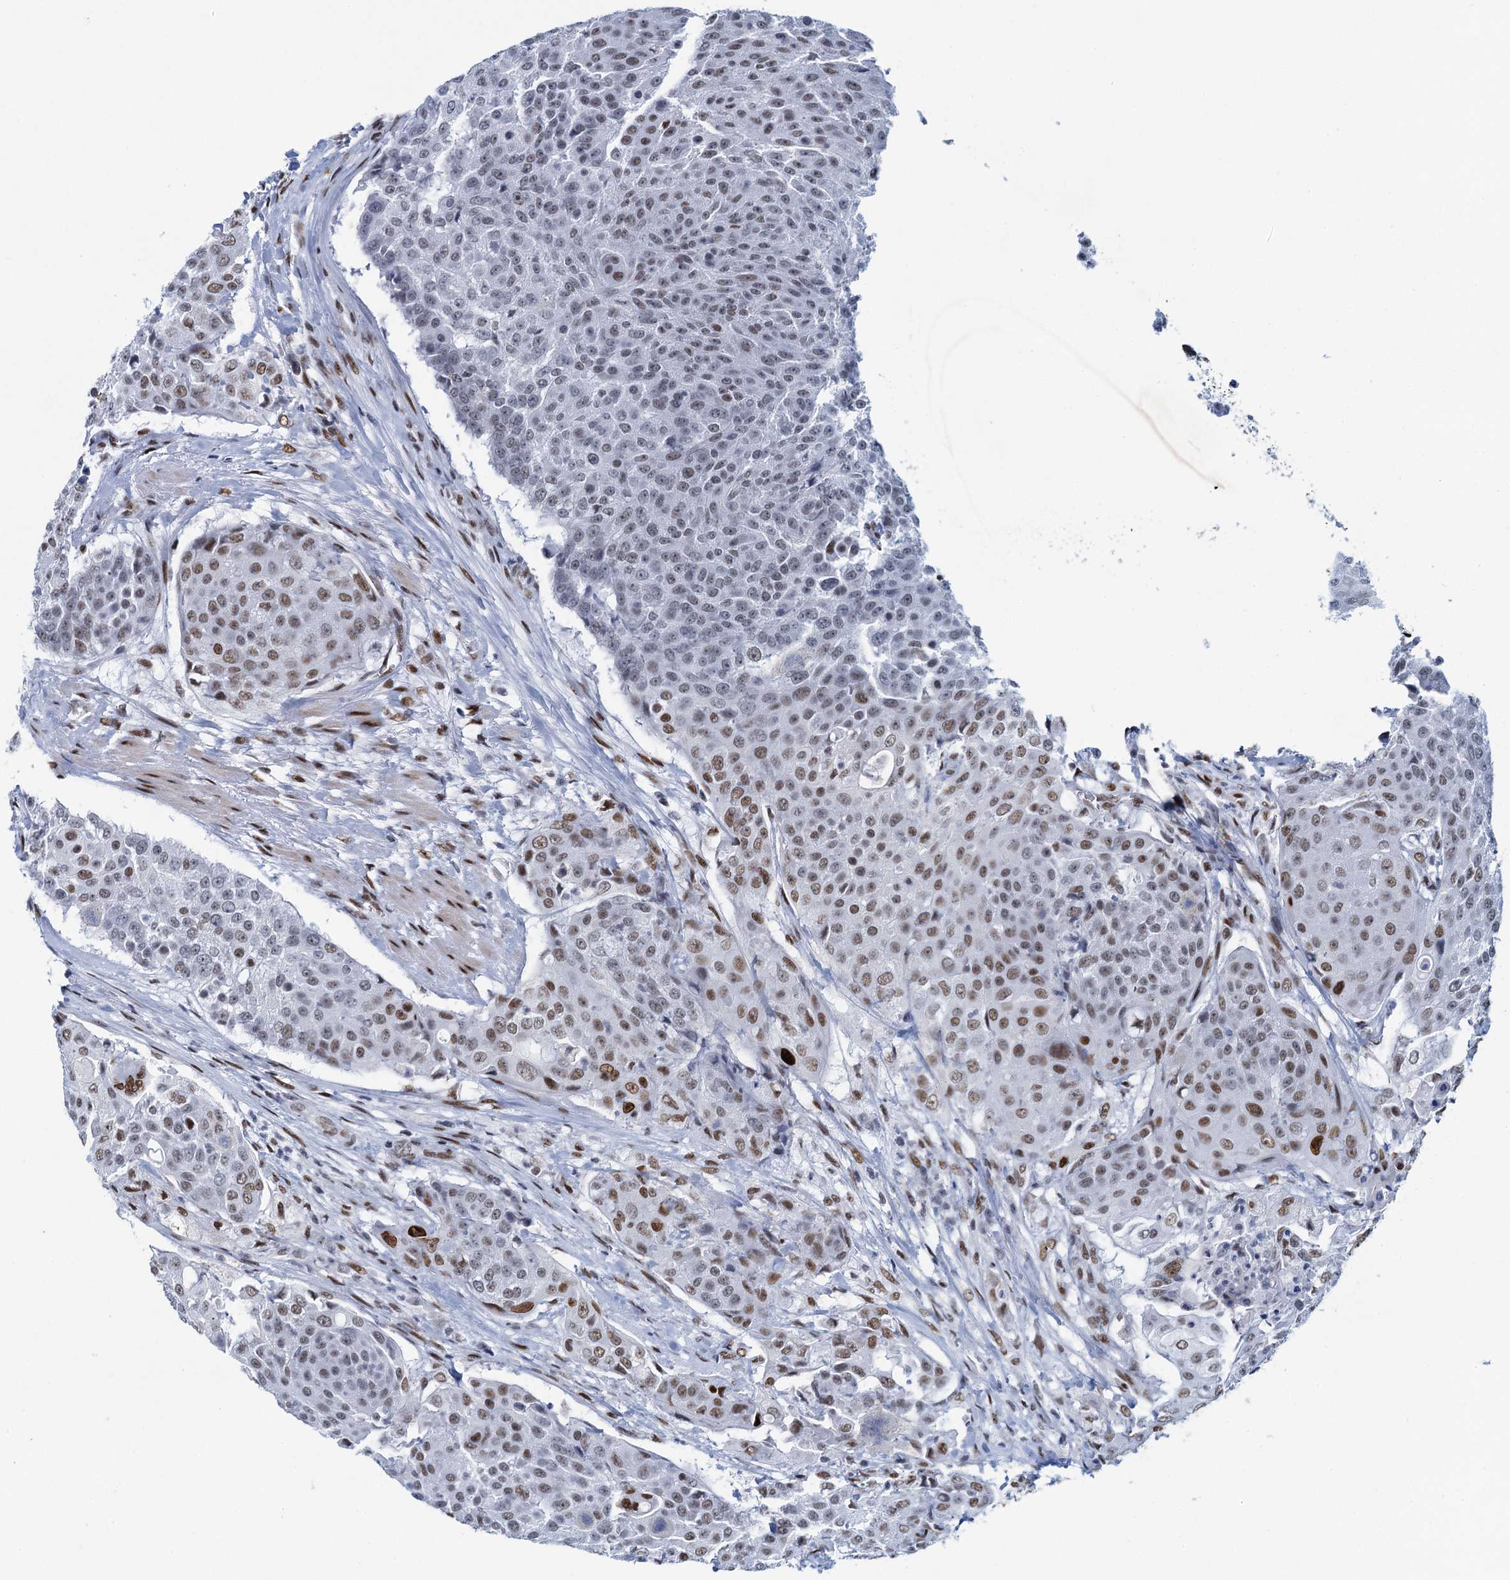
{"staining": {"intensity": "moderate", "quantity": "25%-75%", "location": "nuclear"}, "tissue": "urothelial cancer", "cell_type": "Tumor cells", "image_type": "cancer", "snomed": [{"axis": "morphology", "description": "Urothelial carcinoma, High grade"}, {"axis": "topography", "description": "Urinary bladder"}], "caption": "The immunohistochemical stain labels moderate nuclear staining in tumor cells of high-grade urothelial carcinoma tissue.", "gene": "HNRNPUL2", "patient": {"sex": "female", "age": 63}}